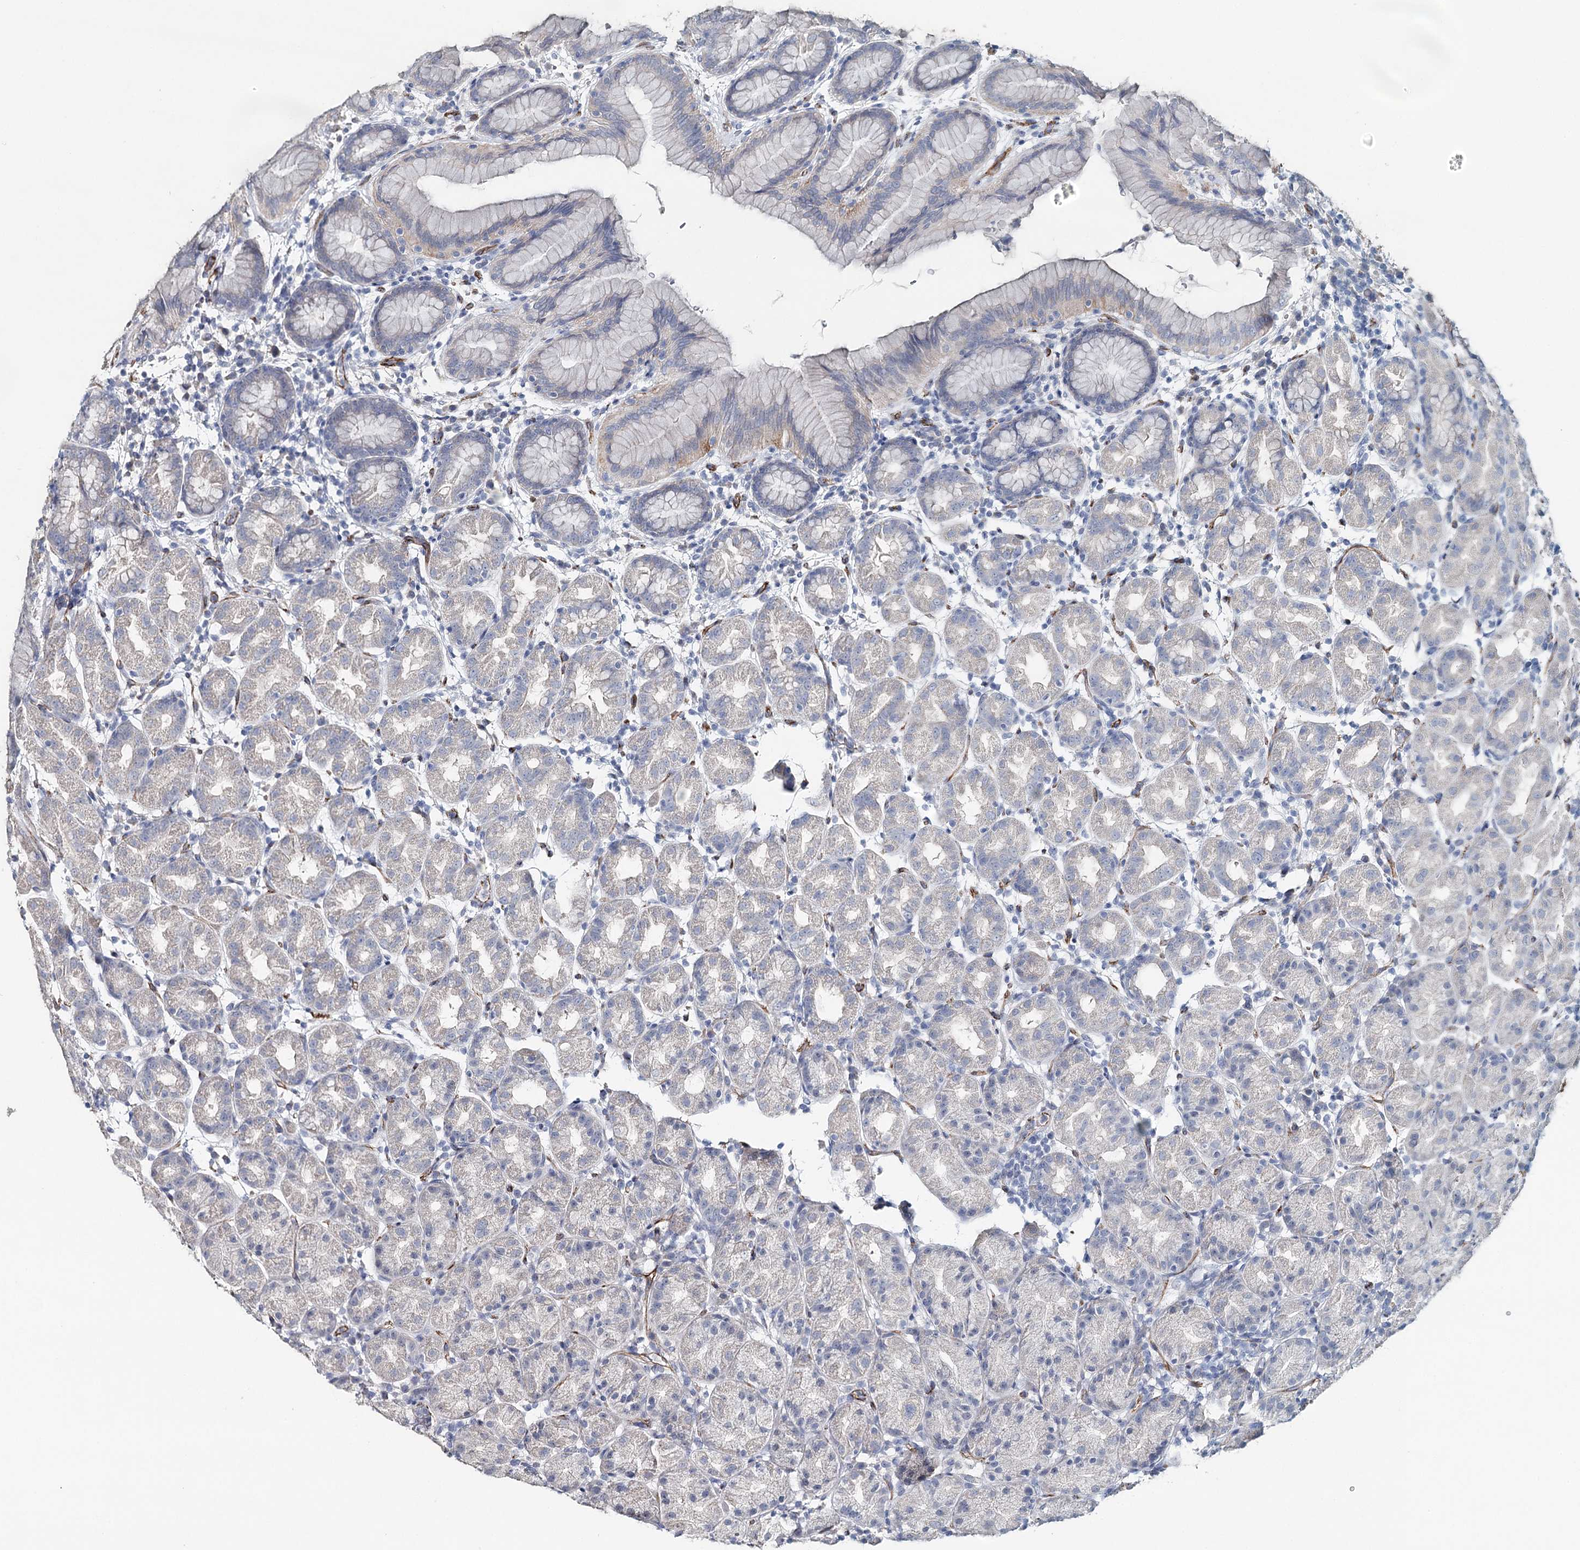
{"staining": {"intensity": "weak", "quantity": "<25%", "location": "cytoplasmic/membranous"}, "tissue": "stomach", "cell_type": "Glandular cells", "image_type": "normal", "snomed": [{"axis": "morphology", "description": "Normal tissue, NOS"}, {"axis": "topography", "description": "Stomach"}], "caption": "An immunohistochemistry micrograph of benign stomach is shown. There is no staining in glandular cells of stomach.", "gene": "SYNPO", "patient": {"sex": "female", "age": 79}}